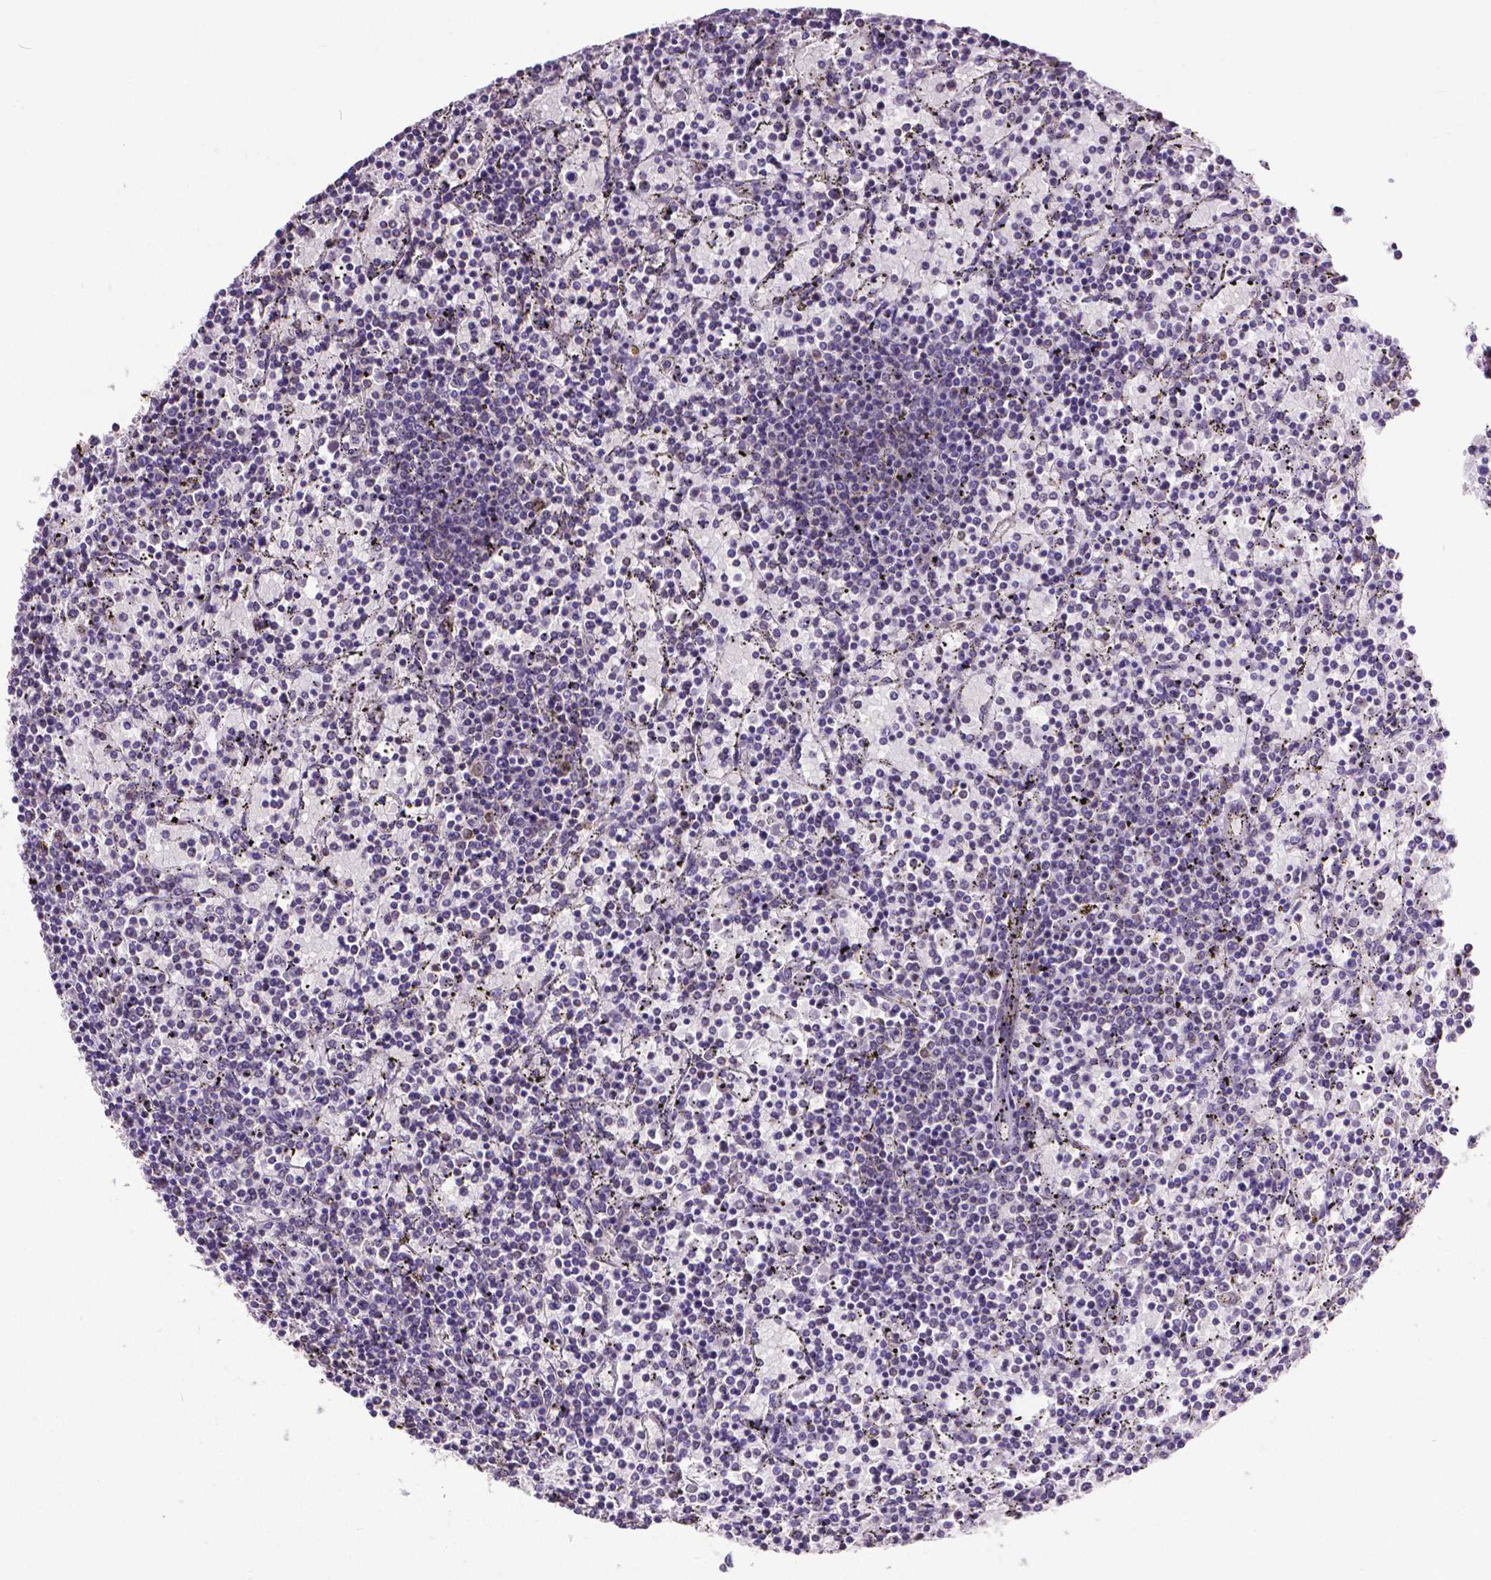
{"staining": {"intensity": "negative", "quantity": "none", "location": "none"}, "tissue": "lymphoma", "cell_type": "Tumor cells", "image_type": "cancer", "snomed": [{"axis": "morphology", "description": "Malignant lymphoma, non-Hodgkin's type, Low grade"}, {"axis": "topography", "description": "Spleen"}], "caption": "A photomicrograph of human lymphoma is negative for staining in tumor cells.", "gene": "MCL1", "patient": {"sex": "female", "age": 77}}